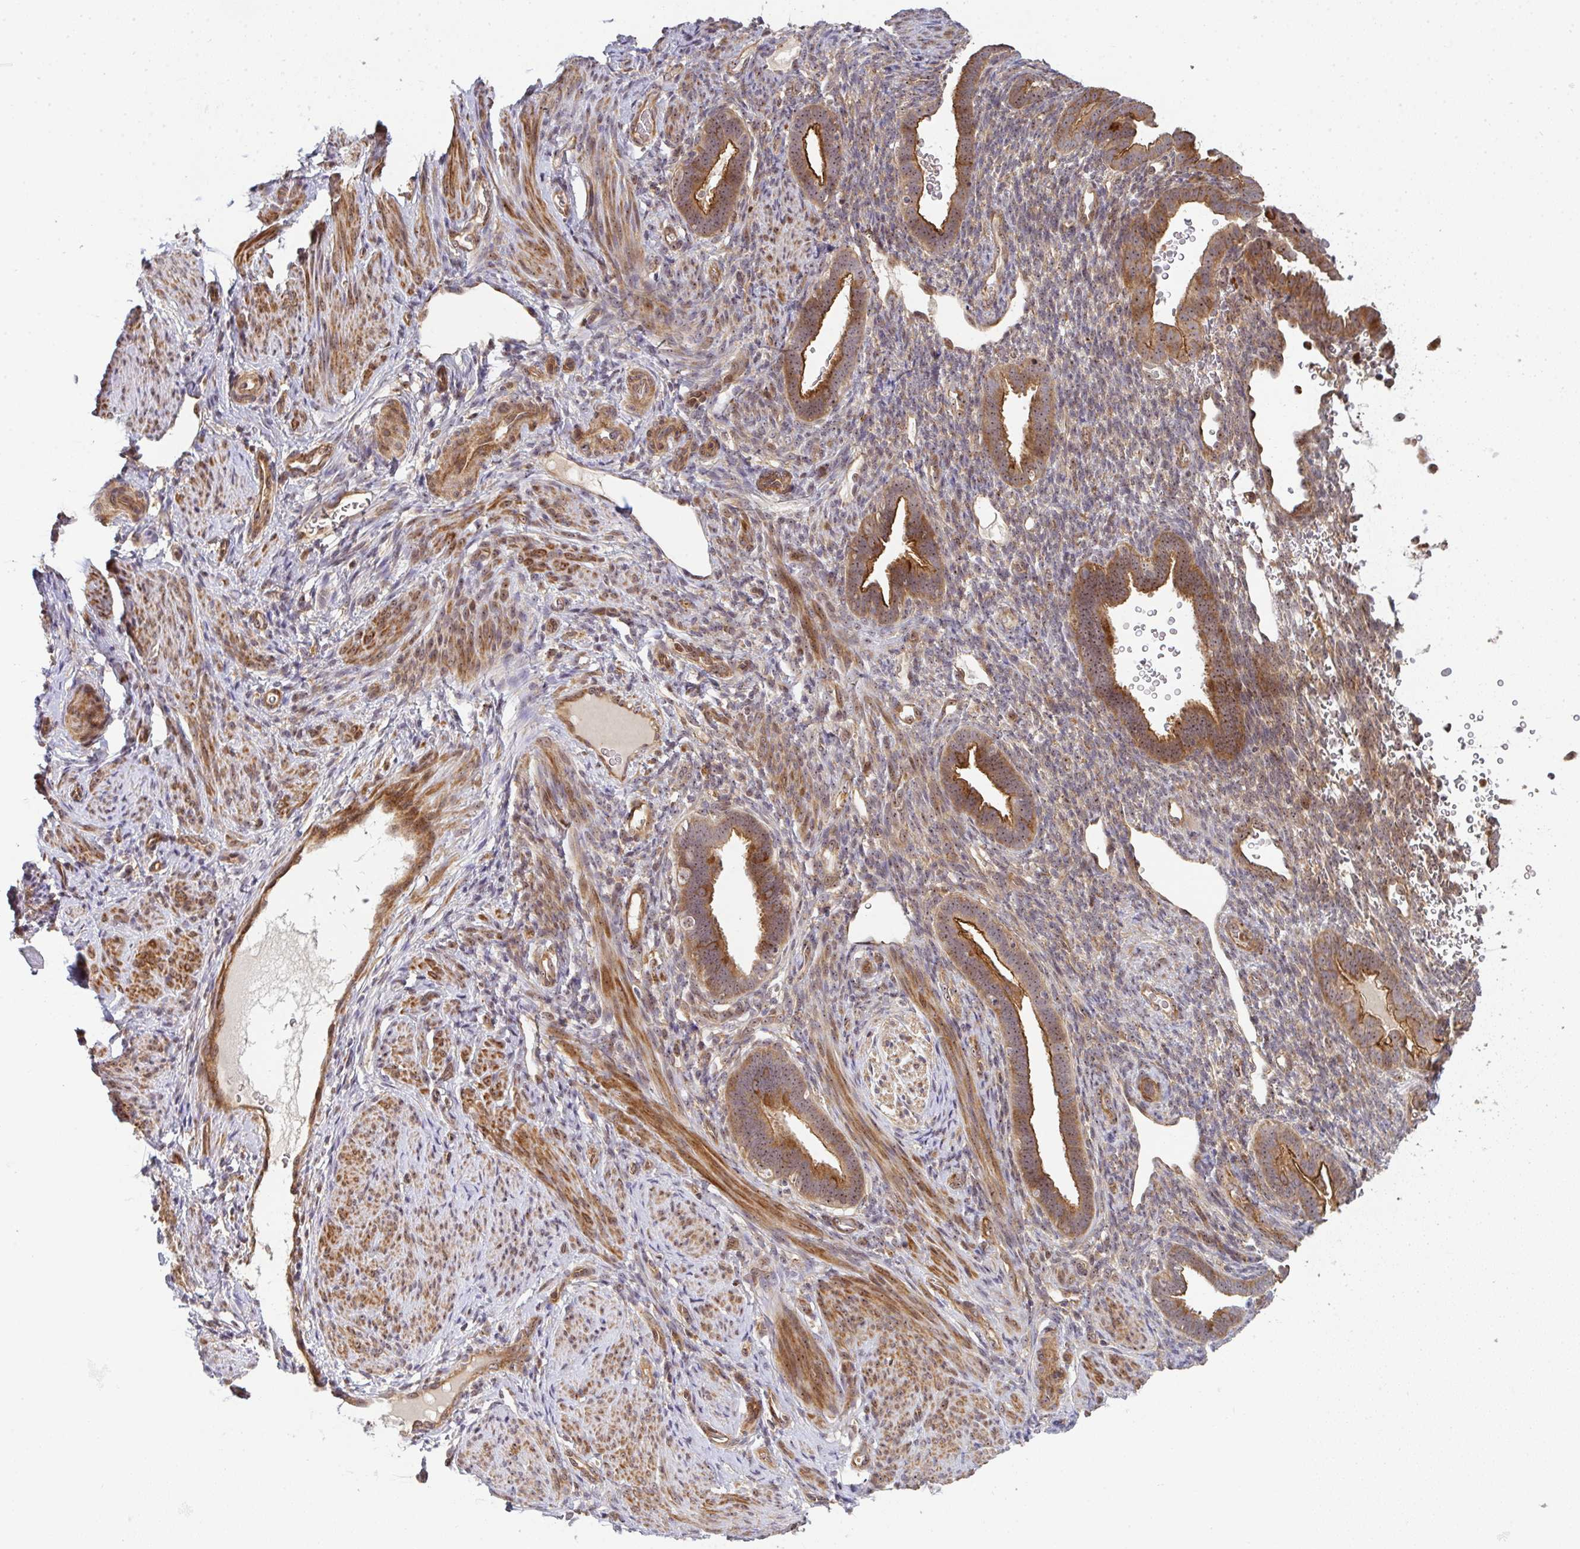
{"staining": {"intensity": "weak", "quantity": "<25%", "location": "cytoplasmic/membranous"}, "tissue": "endometrium", "cell_type": "Cells in endometrial stroma", "image_type": "normal", "snomed": [{"axis": "morphology", "description": "Normal tissue, NOS"}, {"axis": "topography", "description": "Endometrium"}], "caption": "The micrograph displays no significant staining in cells in endometrial stroma of endometrium. The staining was performed using DAB to visualize the protein expression in brown, while the nuclei were stained in blue with hematoxylin (Magnification: 20x).", "gene": "SIMC1", "patient": {"sex": "female", "age": 34}}